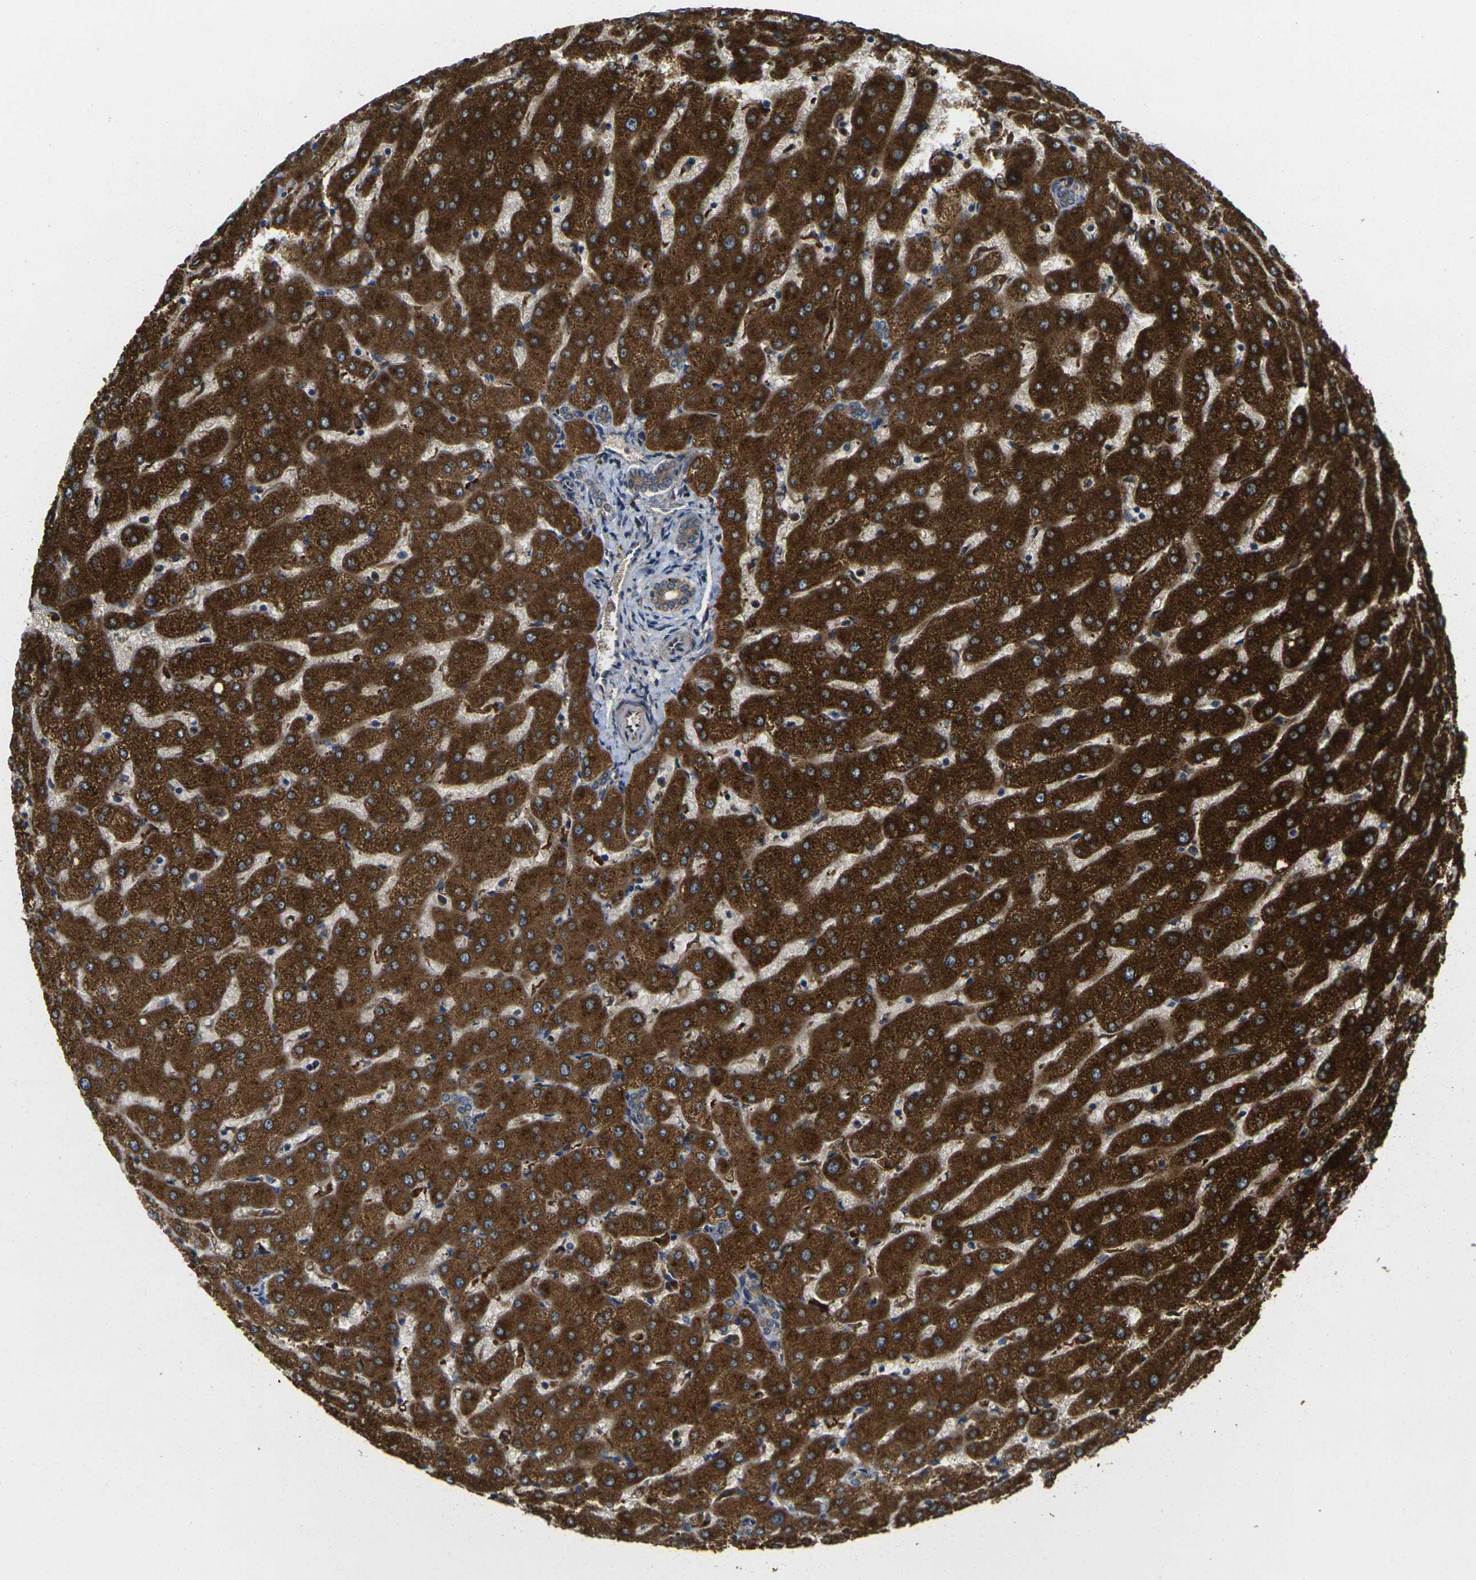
{"staining": {"intensity": "moderate", "quantity": ">75%", "location": "cytoplasmic/membranous"}, "tissue": "liver", "cell_type": "Cholangiocytes", "image_type": "normal", "snomed": [{"axis": "morphology", "description": "Normal tissue, NOS"}, {"axis": "morphology", "description": "Fibrosis, NOS"}, {"axis": "topography", "description": "Liver"}], "caption": "A brown stain highlights moderate cytoplasmic/membranous staining of a protein in cholangiocytes of unremarkable human liver. The staining was performed using DAB to visualize the protein expression in brown, while the nuclei were stained in blue with hematoxylin (Magnification: 20x).", "gene": "FZD1", "patient": {"sex": "female", "age": 29}}